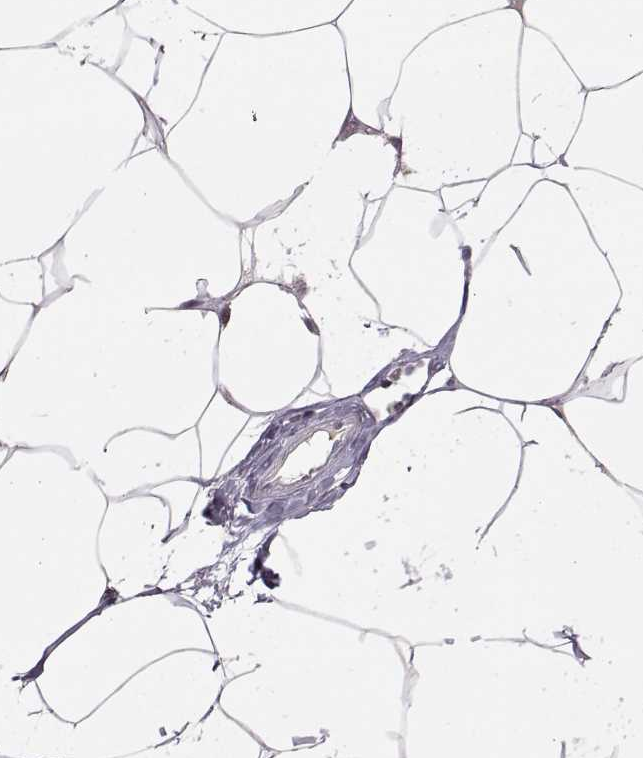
{"staining": {"intensity": "negative", "quantity": "none", "location": "none"}, "tissue": "breast", "cell_type": "Adipocytes", "image_type": "normal", "snomed": [{"axis": "morphology", "description": "Normal tissue, NOS"}, {"axis": "topography", "description": "Breast"}], "caption": "This is an immunohistochemistry (IHC) photomicrograph of unremarkable human breast. There is no staining in adipocytes.", "gene": "SNAI1", "patient": {"sex": "female", "age": 32}}